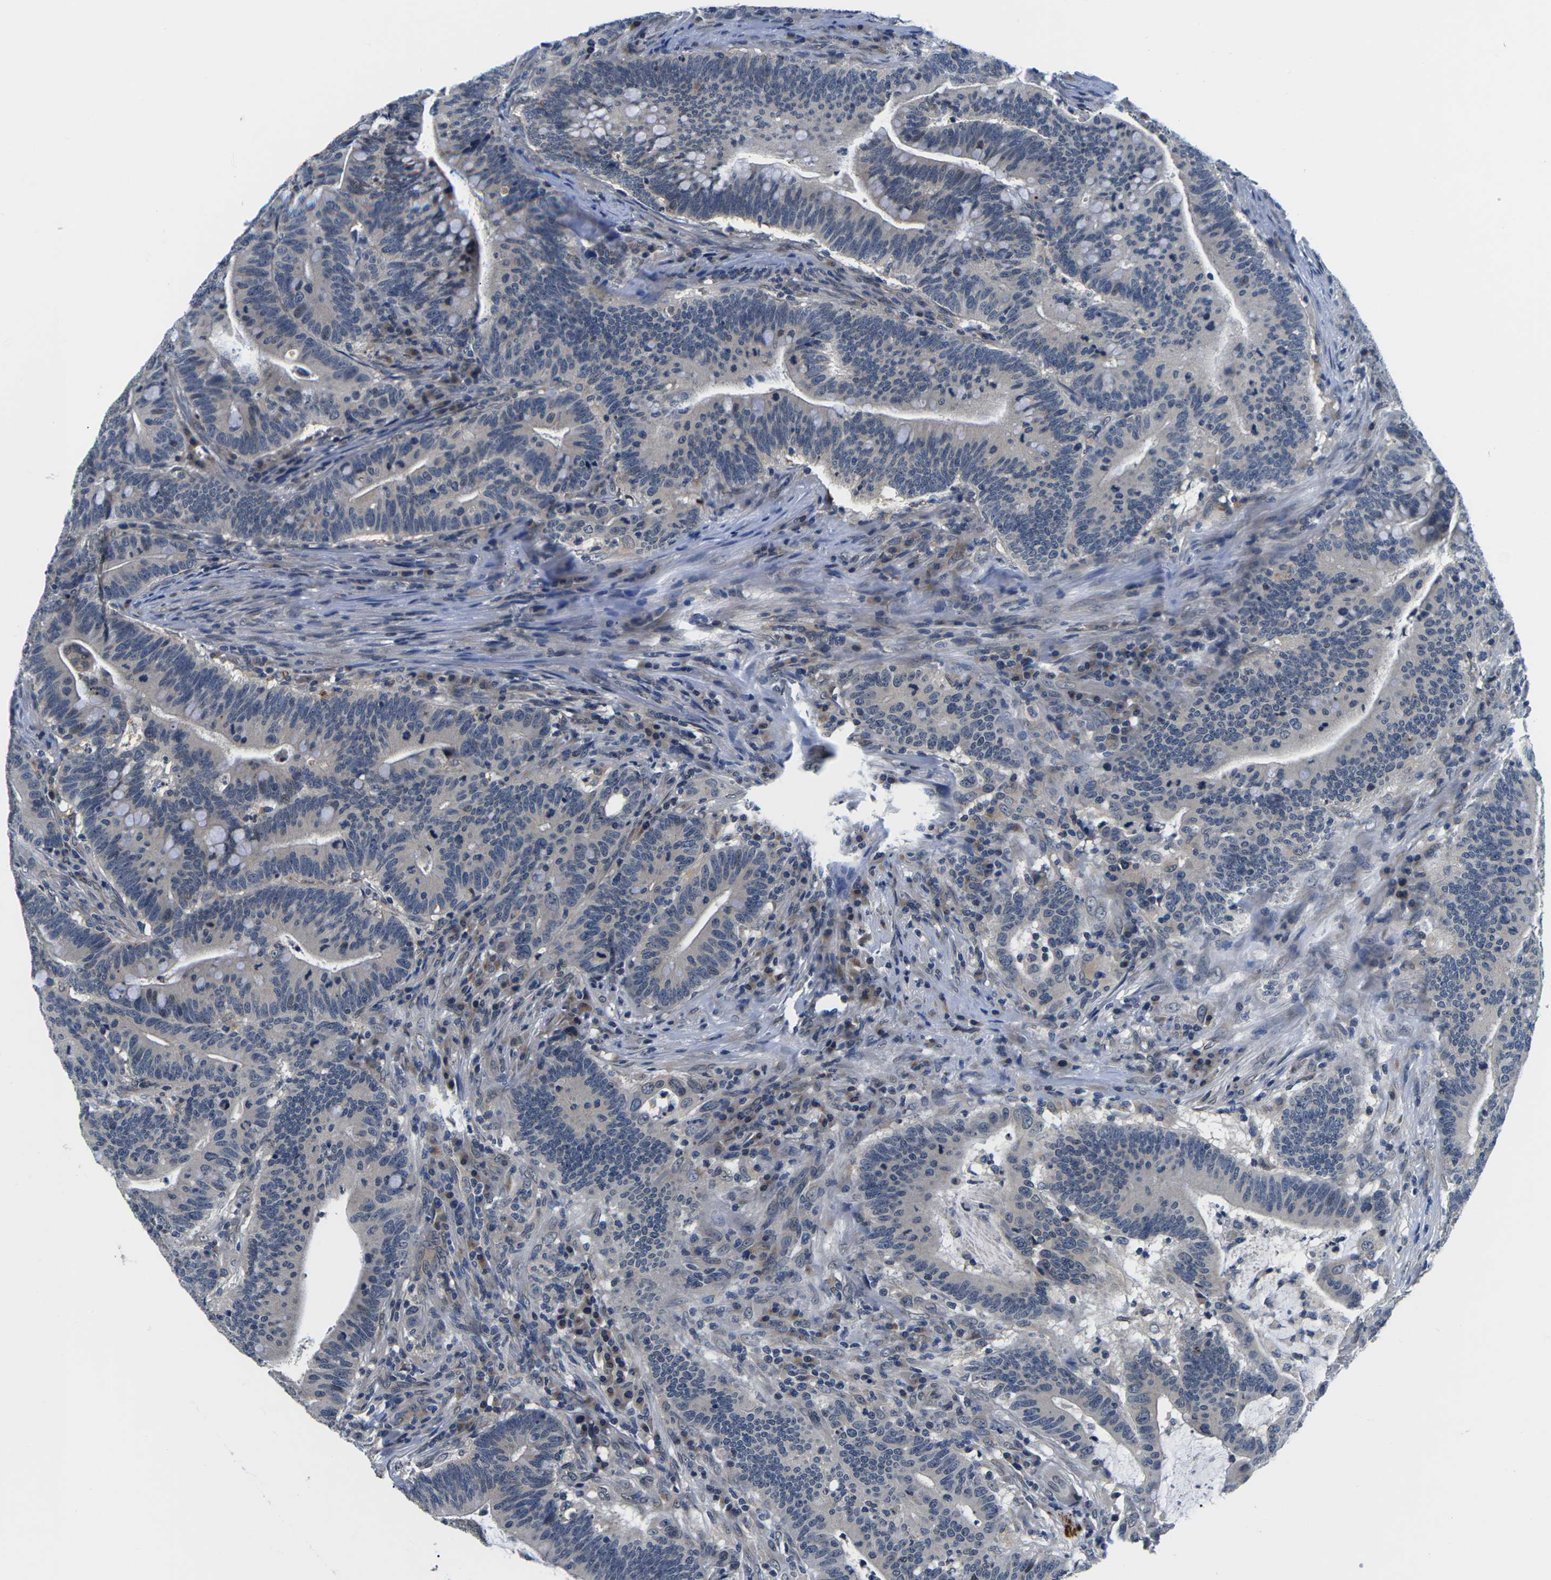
{"staining": {"intensity": "negative", "quantity": "none", "location": "none"}, "tissue": "colorectal cancer", "cell_type": "Tumor cells", "image_type": "cancer", "snomed": [{"axis": "morphology", "description": "Normal tissue, NOS"}, {"axis": "morphology", "description": "Adenocarcinoma, NOS"}, {"axis": "topography", "description": "Colon"}], "caption": "Human adenocarcinoma (colorectal) stained for a protein using IHC exhibits no positivity in tumor cells.", "gene": "SNX10", "patient": {"sex": "female", "age": 66}}